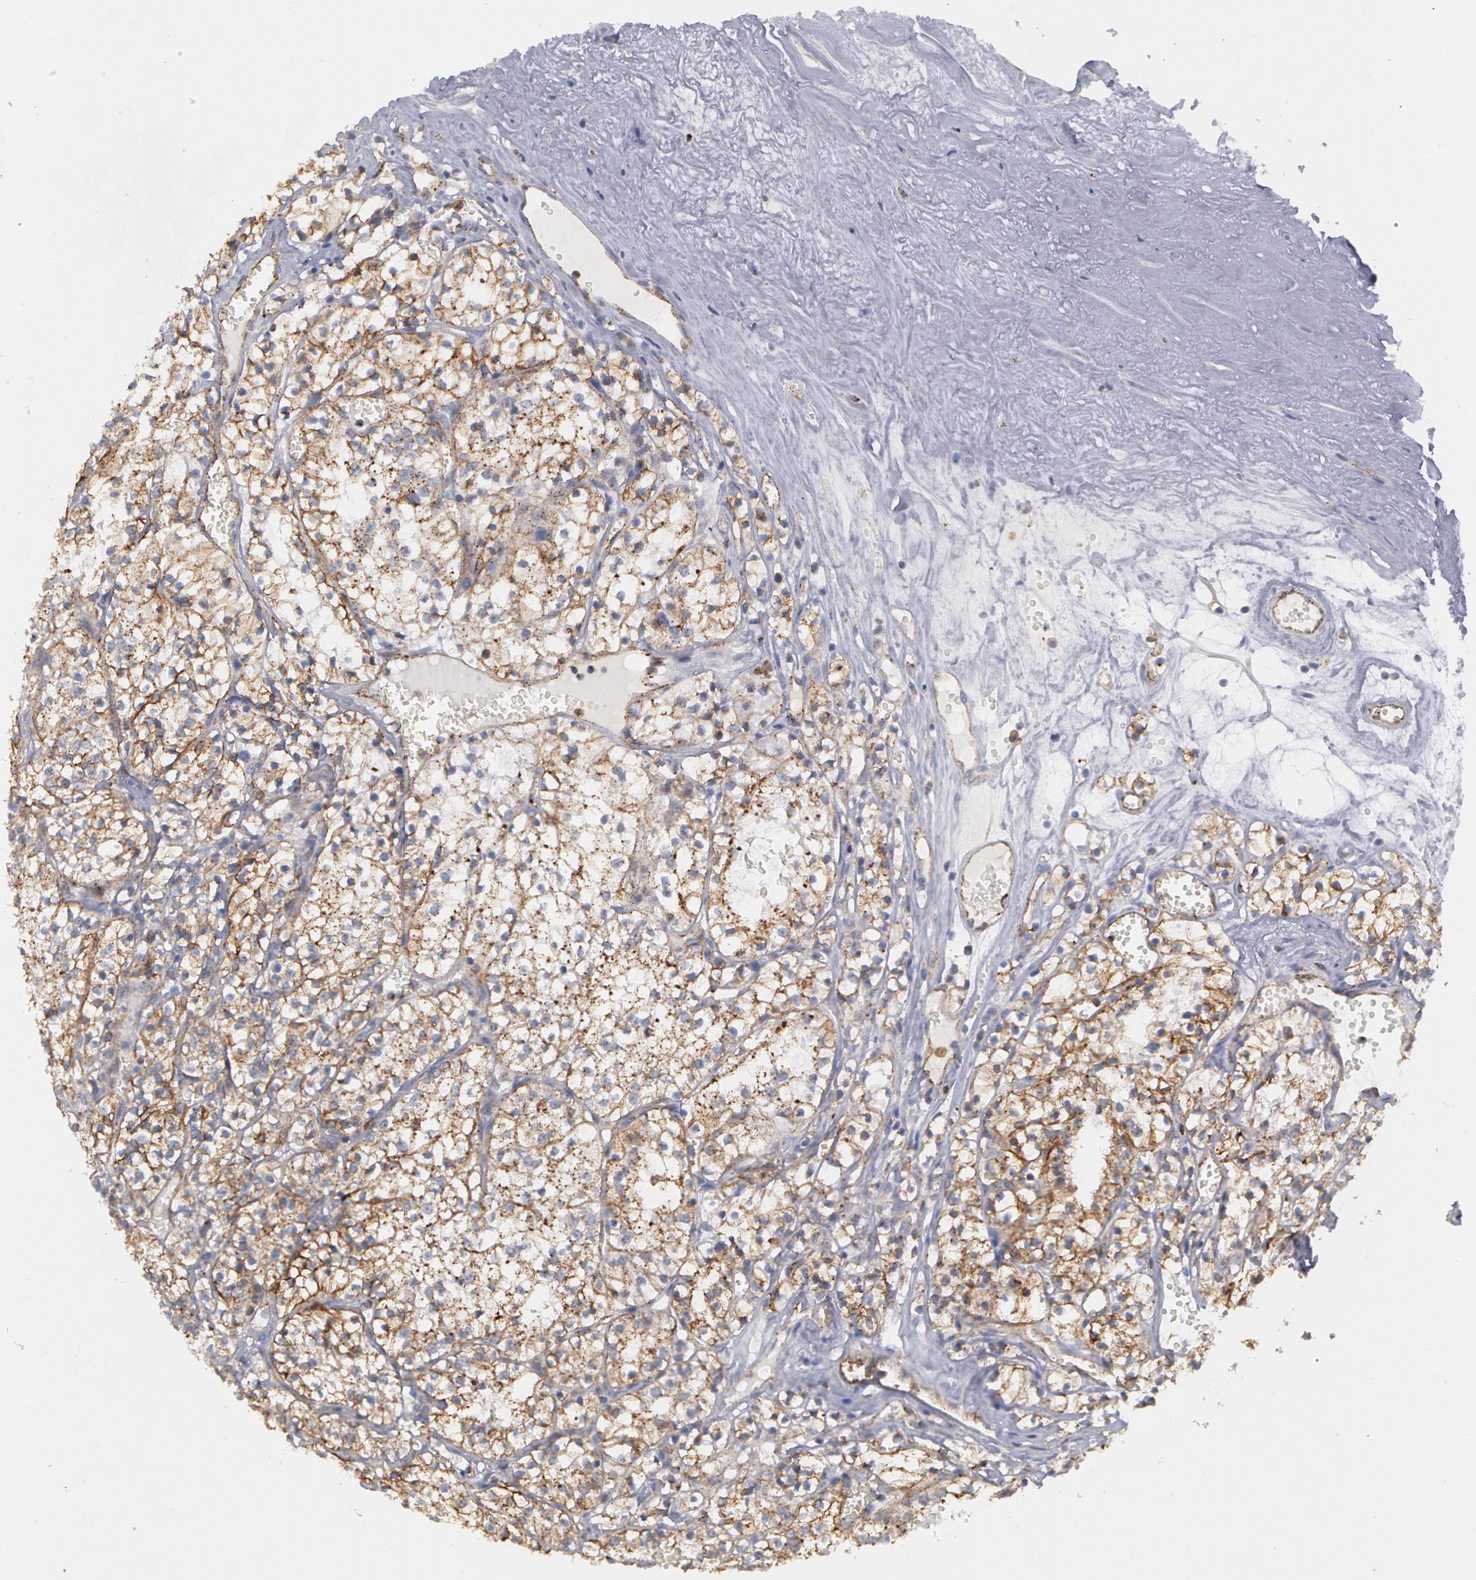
{"staining": {"intensity": "moderate", "quantity": ">75%", "location": "cytoplasmic/membranous"}, "tissue": "renal cancer", "cell_type": "Tumor cells", "image_type": "cancer", "snomed": [{"axis": "morphology", "description": "Adenocarcinoma, NOS"}, {"axis": "topography", "description": "Kidney"}], "caption": "IHC histopathology image of neoplastic tissue: human adenocarcinoma (renal) stained using immunohistochemistry (IHC) demonstrates medium levels of moderate protein expression localized specifically in the cytoplasmic/membranous of tumor cells, appearing as a cytoplasmic/membranous brown color.", "gene": "FLOT2", "patient": {"sex": "male", "age": 61}}